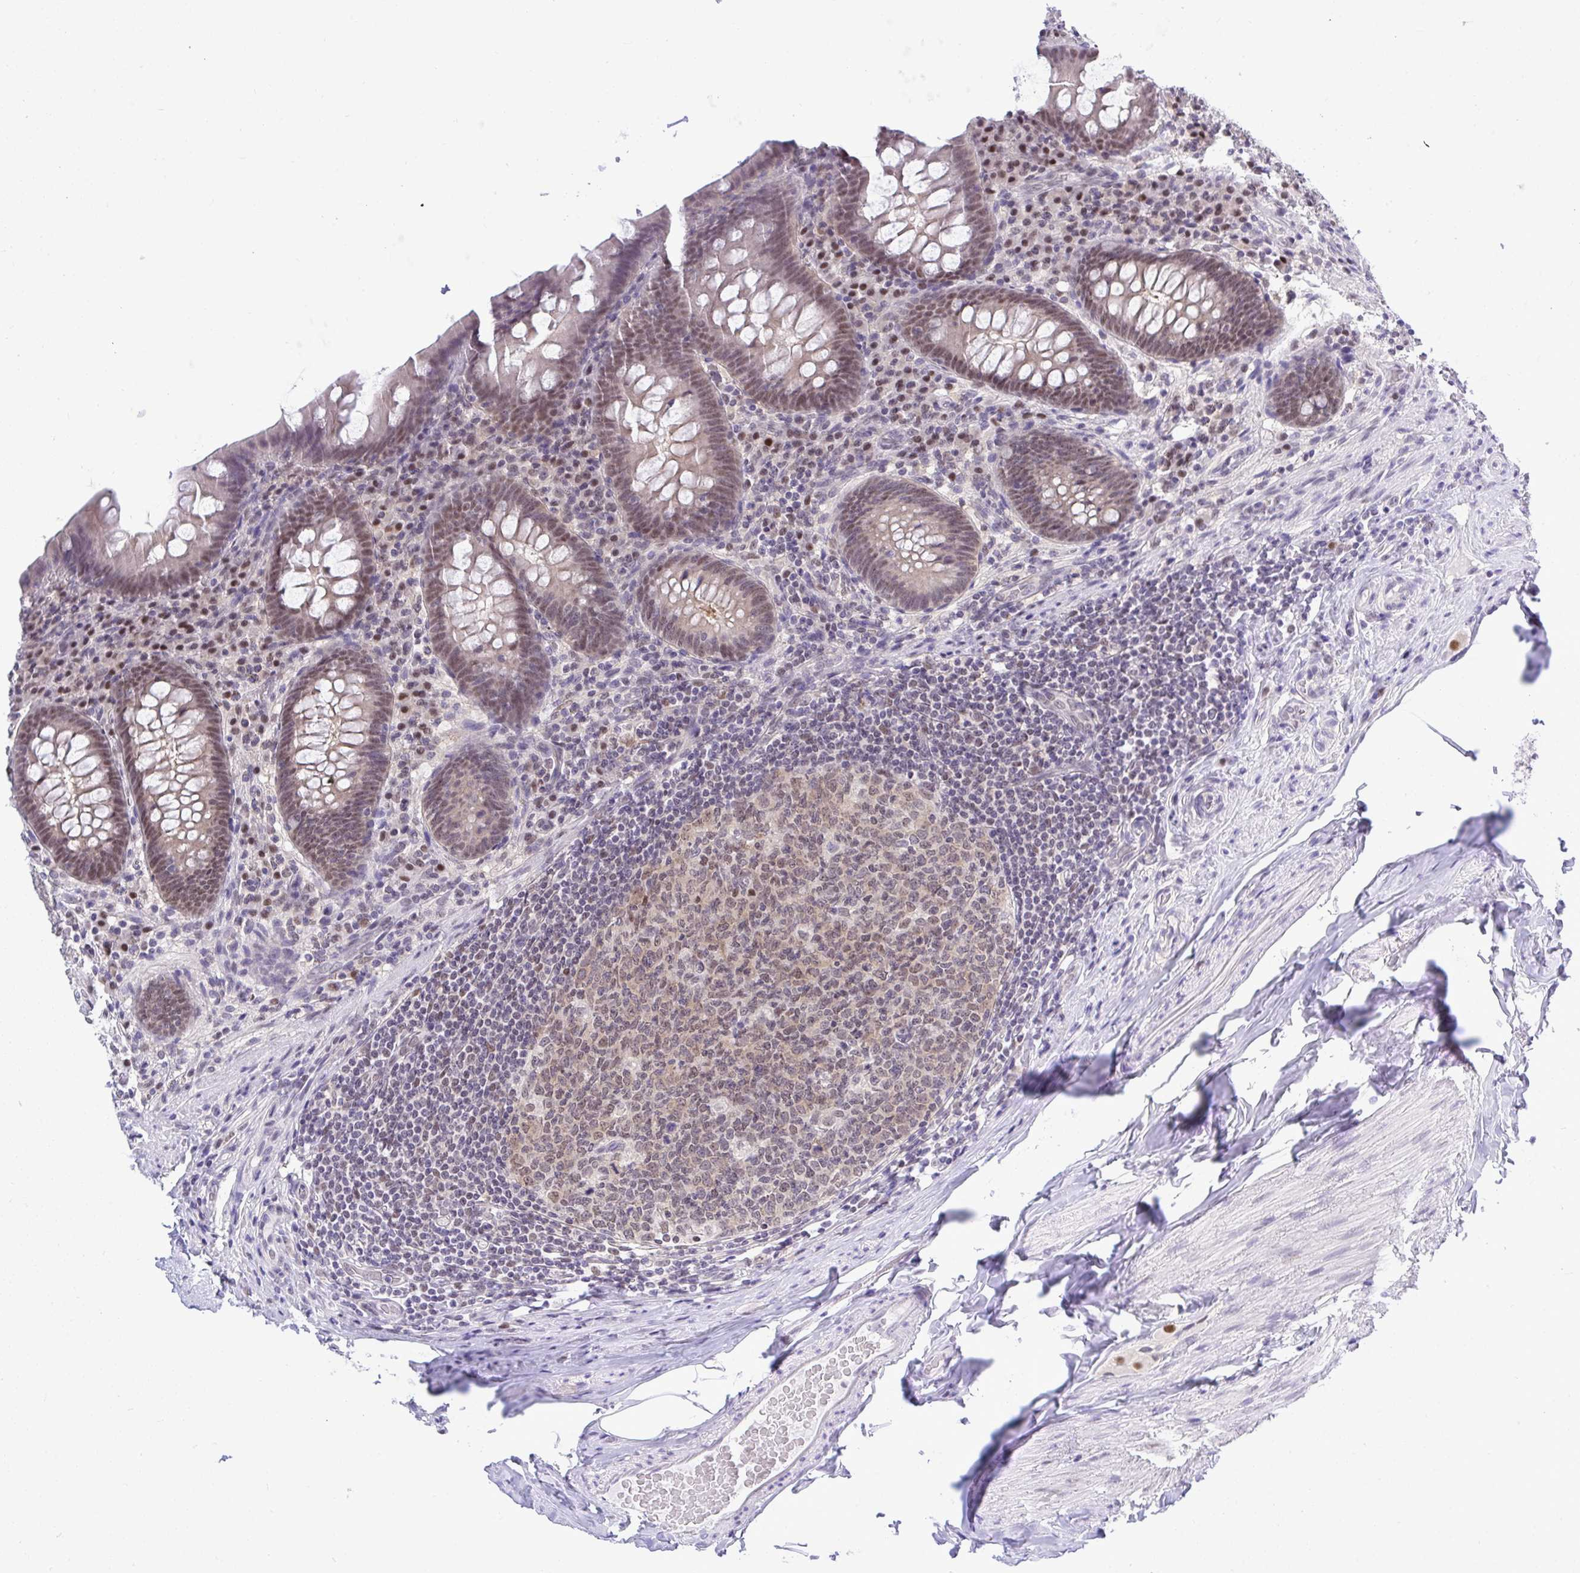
{"staining": {"intensity": "weak", "quantity": ">75%", "location": "nuclear"}, "tissue": "appendix", "cell_type": "Glandular cells", "image_type": "normal", "snomed": [{"axis": "morphology", "description": "Normal tissue, NOS"}, {"axis": "topography", "description": "Appendix"}], "caption": "Brown immunohistochemical staining in unremarkable human appendix reveals weak nuclear positivity in approximately >75% of glandular cells.", "gene": "THOP1", "patient": {"sex": "male", "age": 71}}